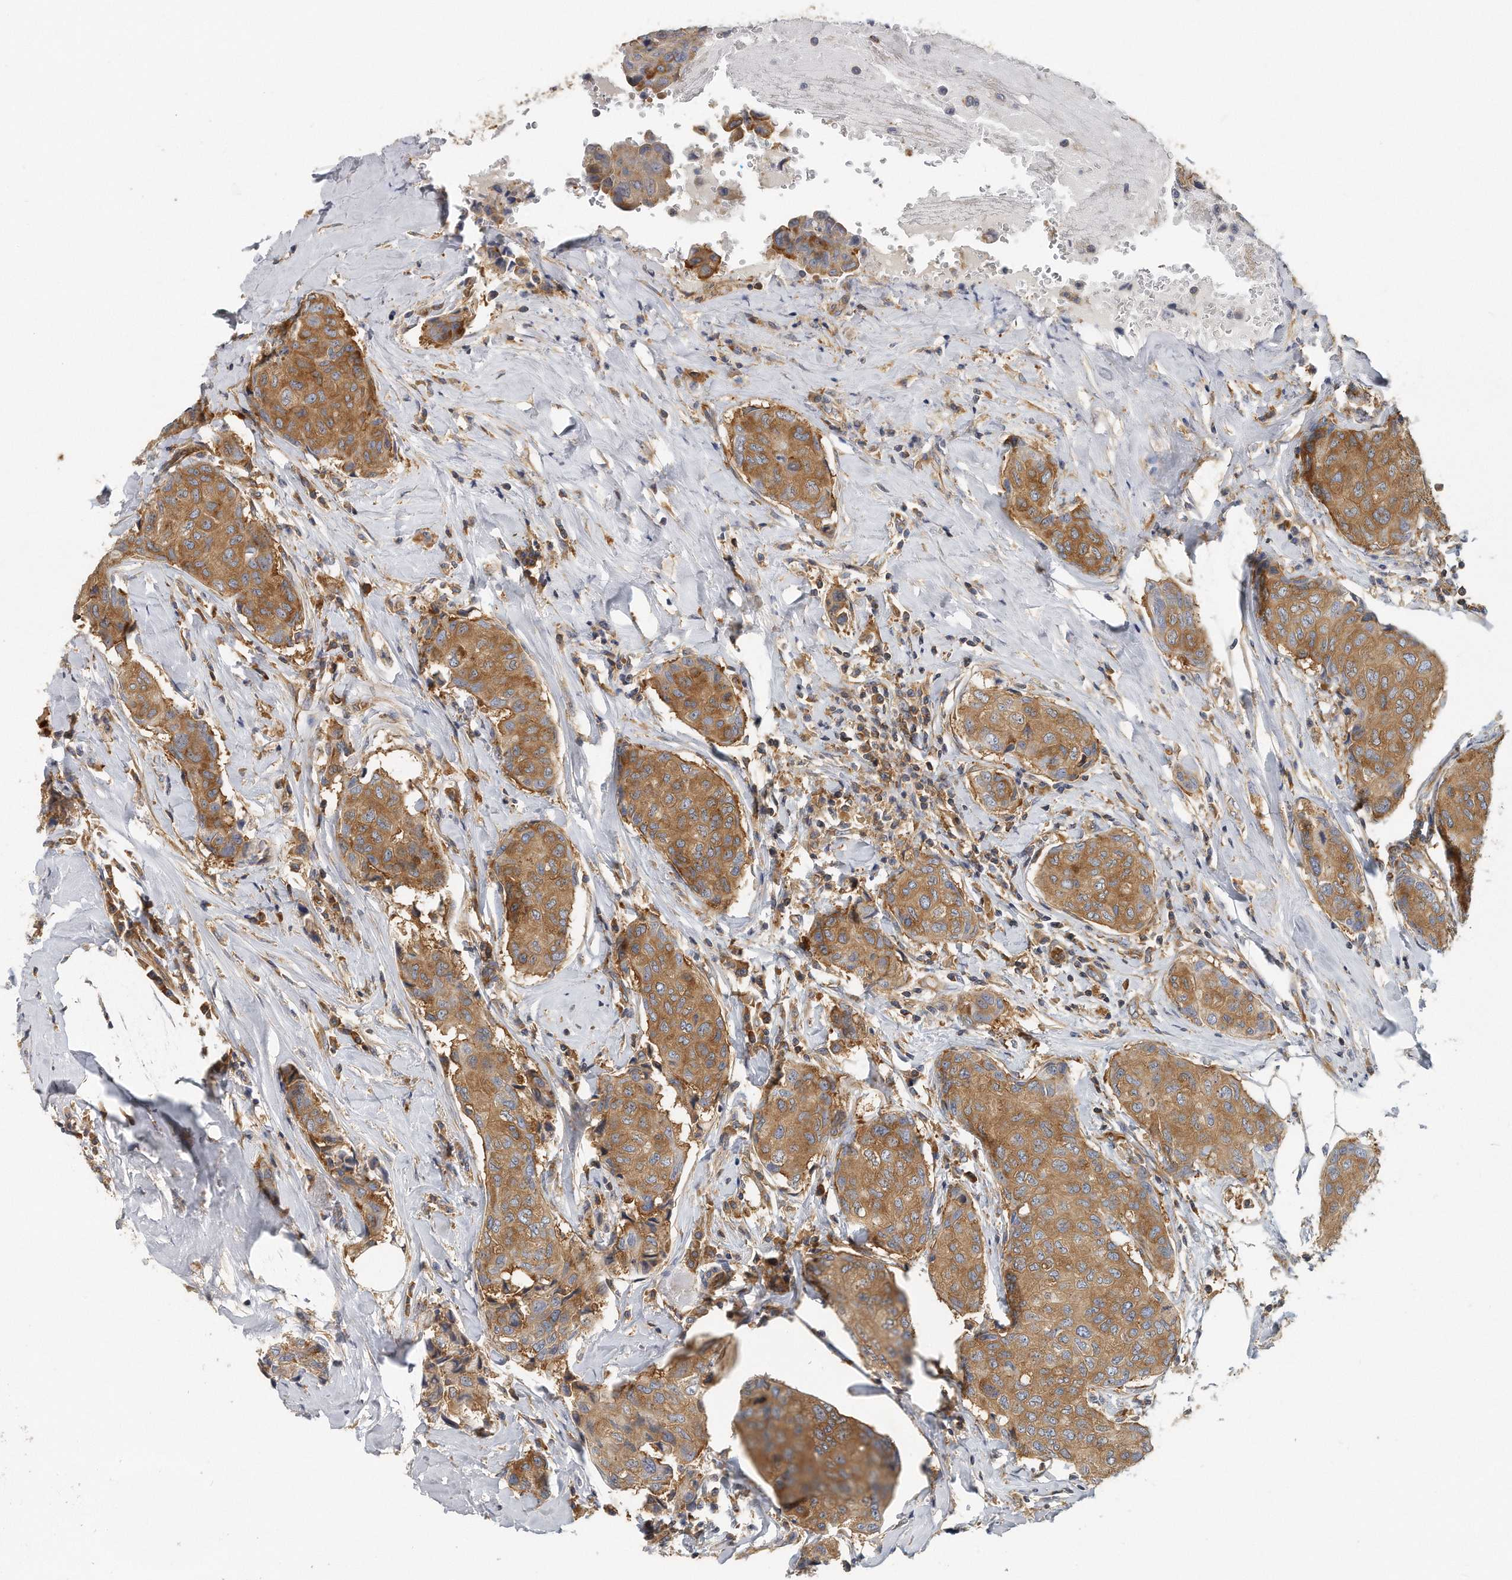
{"staining": {"intensity": "moderate", "quantity": ">75%", "location": "cytoplasmic/membranous"}, "tissue": "breast cancer", "cell_type": "Tumor cells", "image_type": "cancer", "snomed": [{"axis": "morphology", "description": "Duct carcinoma"}, {"axis": "topography", "description": "Breast"}], "caption": "A medium amount of moderate cytoplasmic/membranous positivity is appreciated in approximately >75% of tumor cells in breast cancer (infiltrating ductal carcinoma) tissue.", "gene": "EIF3I", "patient": {"sex": "female", "age": 80}}